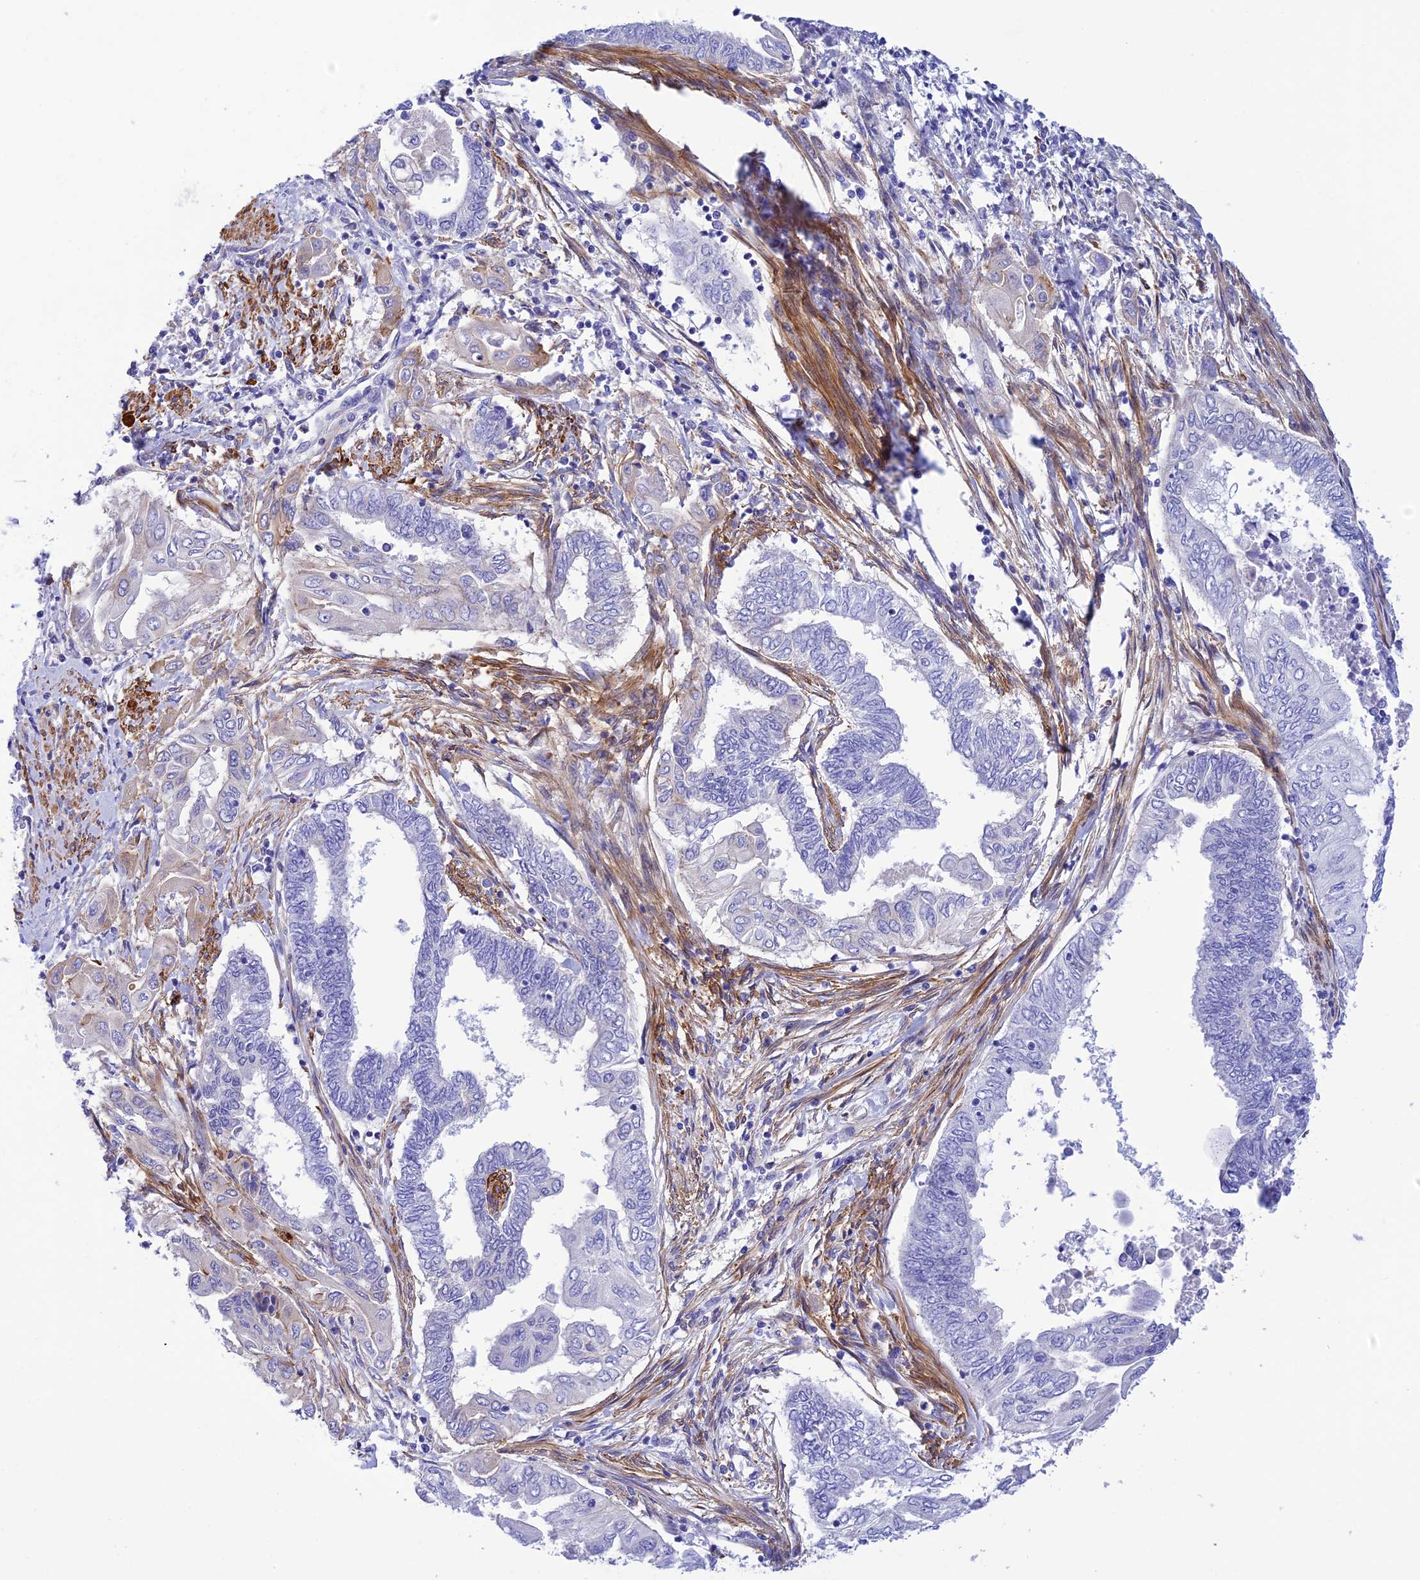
{"staining": {"intensity": "negative", "quantity": "none", "location": "none"}, "tissue": "endometrial cancer", "cell_type": "Tumor cells", "image_type": "cancer", "snomed": [{"axis": "morphology", "description": "Adenocarcinoma, NOS"}, {"axis": "topography", "description": "Uterus"}, {"axis": "topography", "description": "Endometrium"}], "caption": "A micrograph of human endometrial cancer is negative for staining in tumor cells. (Brightfield microscopy of DAB IHC at high magnification).", "gene": "ZDHHC16", "patient": {"sex": "female", "age": 70}}